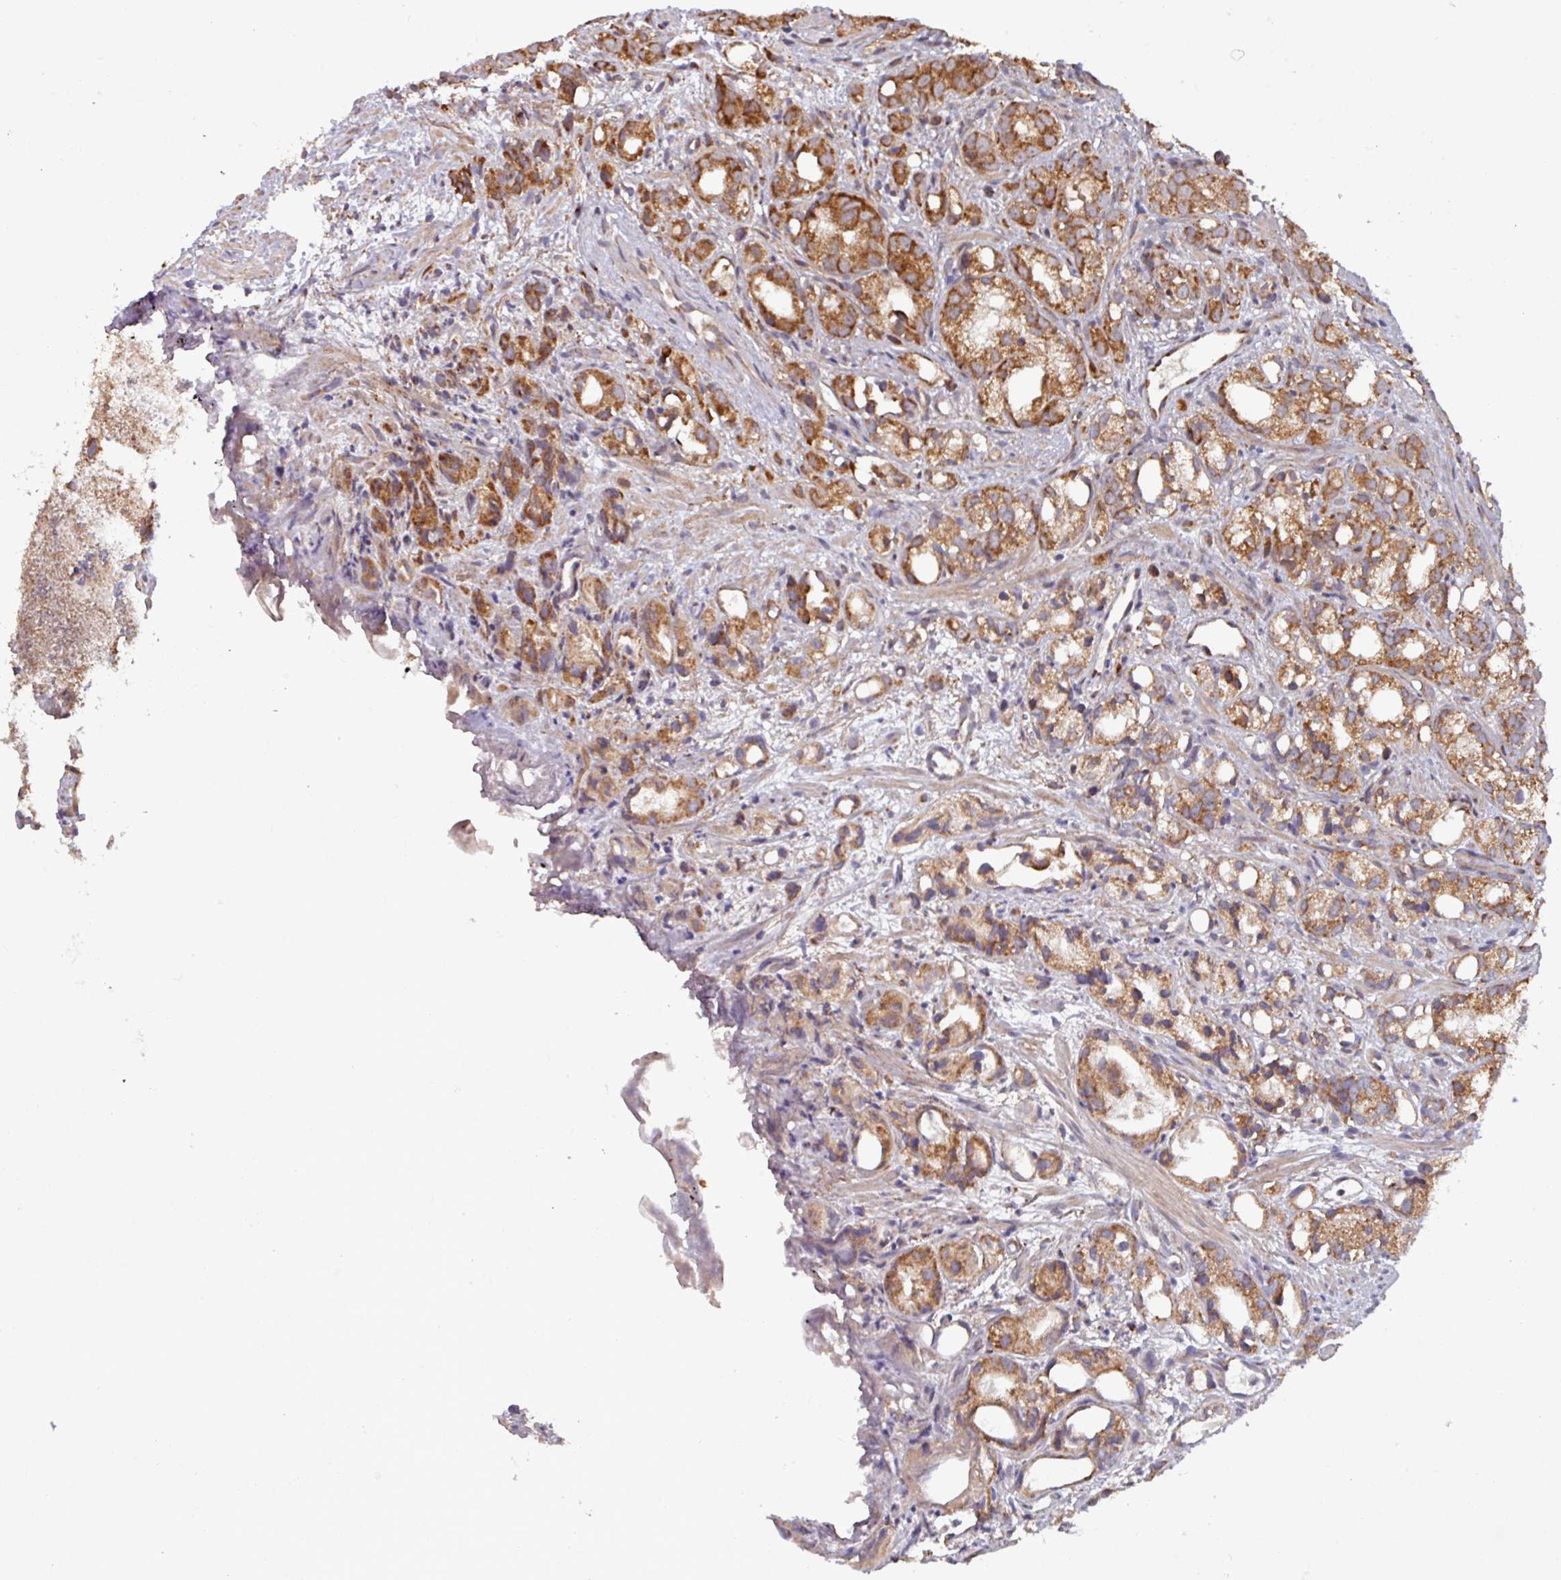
{"staining": {"intensity": "strong", "quantity": ">75%", "location": "cytoplasmic/membranous"}, "tissue": "prostate cancer", "cell_type": "Tumor cells", "image_type": "cancer", "snomed": [{"axis": "morphology", "description": "Adenocarcinoma, High grade"}, {"axis": "topography", "description": "Prostate"}], "caption": "Immunohistochemical staining of prostate cancer demonstrates strong cytoplasmic/membranous protein staining in approximately >75% of tumor cells.", "gene": "COX7C", "patient": {"sex": "male", "age": 82}}